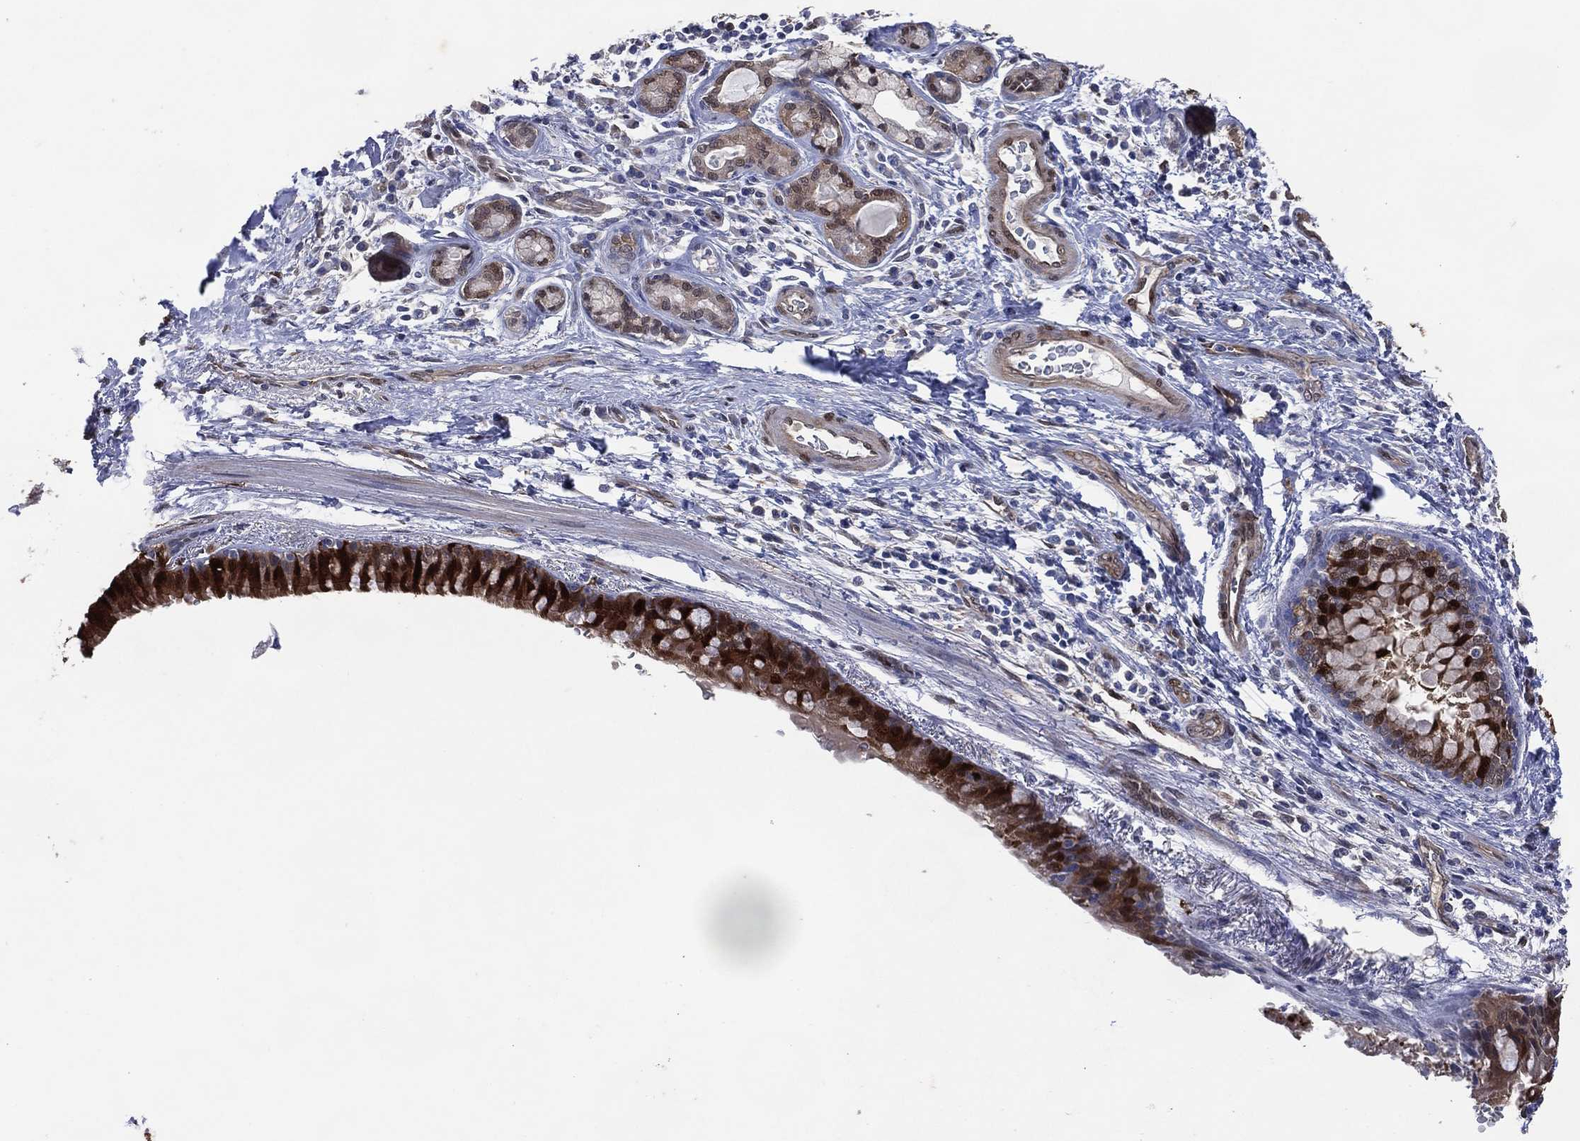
{"staining": {"intensity": "strong", "quantity": "25%-75%", "location": "cytoplasmic/membranous,nuclear"}, "tissue": "bronchus", "cell_type": "Respiratory epithelial cells", "image_type": "normal", "snomed": [{"axis": "morphology", "description": "Normal tissue, NOS"}, {"axis": "morphology", "description": "Squamous cell carcinoma, NOS"}, {"axis": "topography", "description": "Bronchus"}, {"axis": "topography", "description": "Lung"}], "caption": "DAB (3,3'-diaminobenzidine) immunohistochemical staining of unremarkable bronchus exhibits strong cytoplasmic/membranous,nuclear protein positivity in approximately 25%-75% of respiratory epithelial cells. The protein of interest is stained brown, and the nuclei are stained in blue (DAB (3,3'-diaminobenzidine) IHC with brightfield microscopy, high magnification).", "gene": "AK1", "patient": {"sex": "male", "age": 69}}